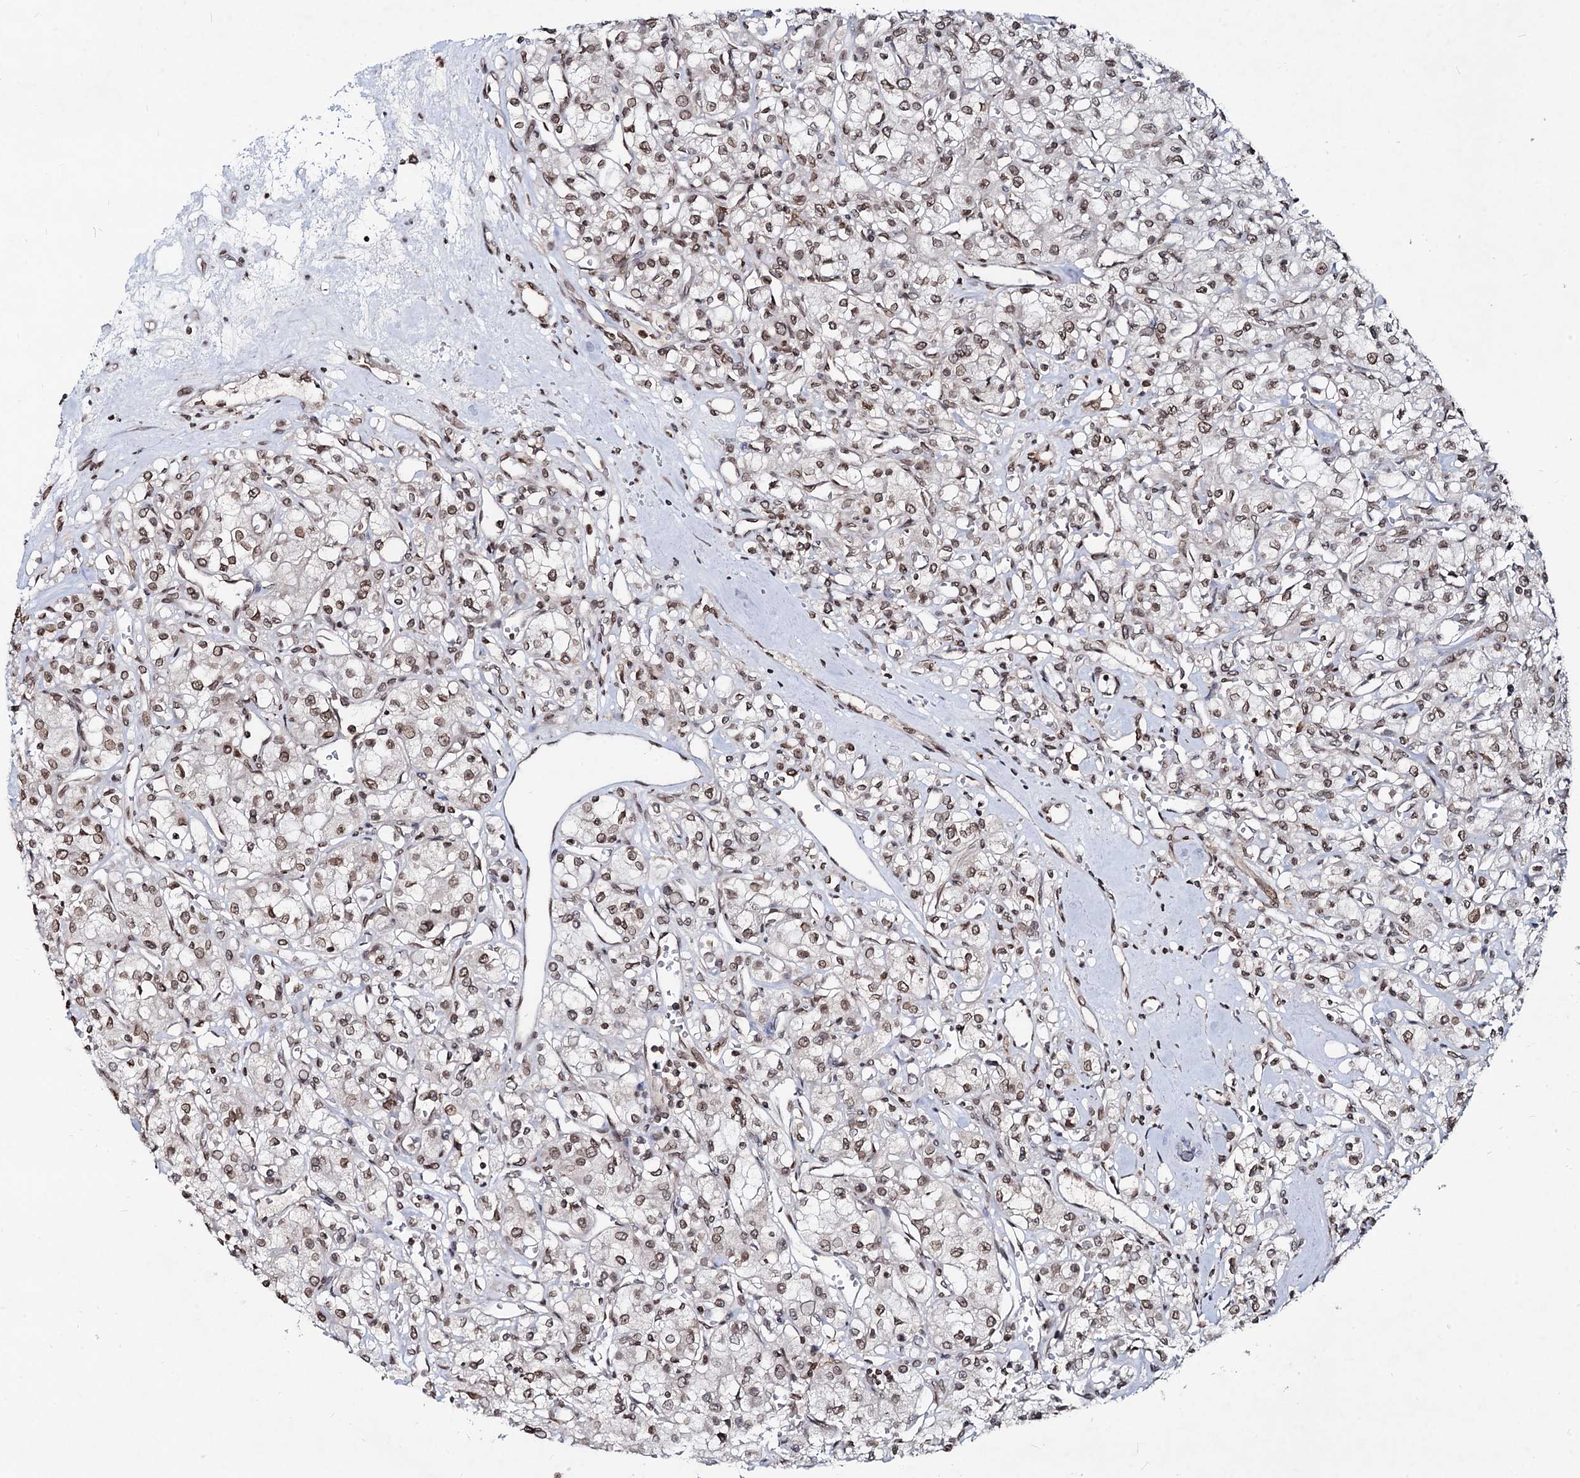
{"staining": {"intensity": "moderate", "quantity": "25%-75%", "location": "cytoplasmic/membranous,nuclear"}, "tissue": "renal cancer", "cell_type": "Tumor cells", "image_type": "cancer", "snomed": [{"axis": "morphology", "description": "Adenocarcinoma, NOS"}, {"axis": "topography", "description": "Kidney"}], "caption": "Immunohistochemistry (IHC) micrograph of adenocarcinoma (renal) stained for a protein (brown), which reveals medium levels of moderate cytoplasmic/membranous and nuclear expression in about 25%-75% of tumor cells.", "gene": "RNF6", "patient": {"sex": "female", "age": 59}}